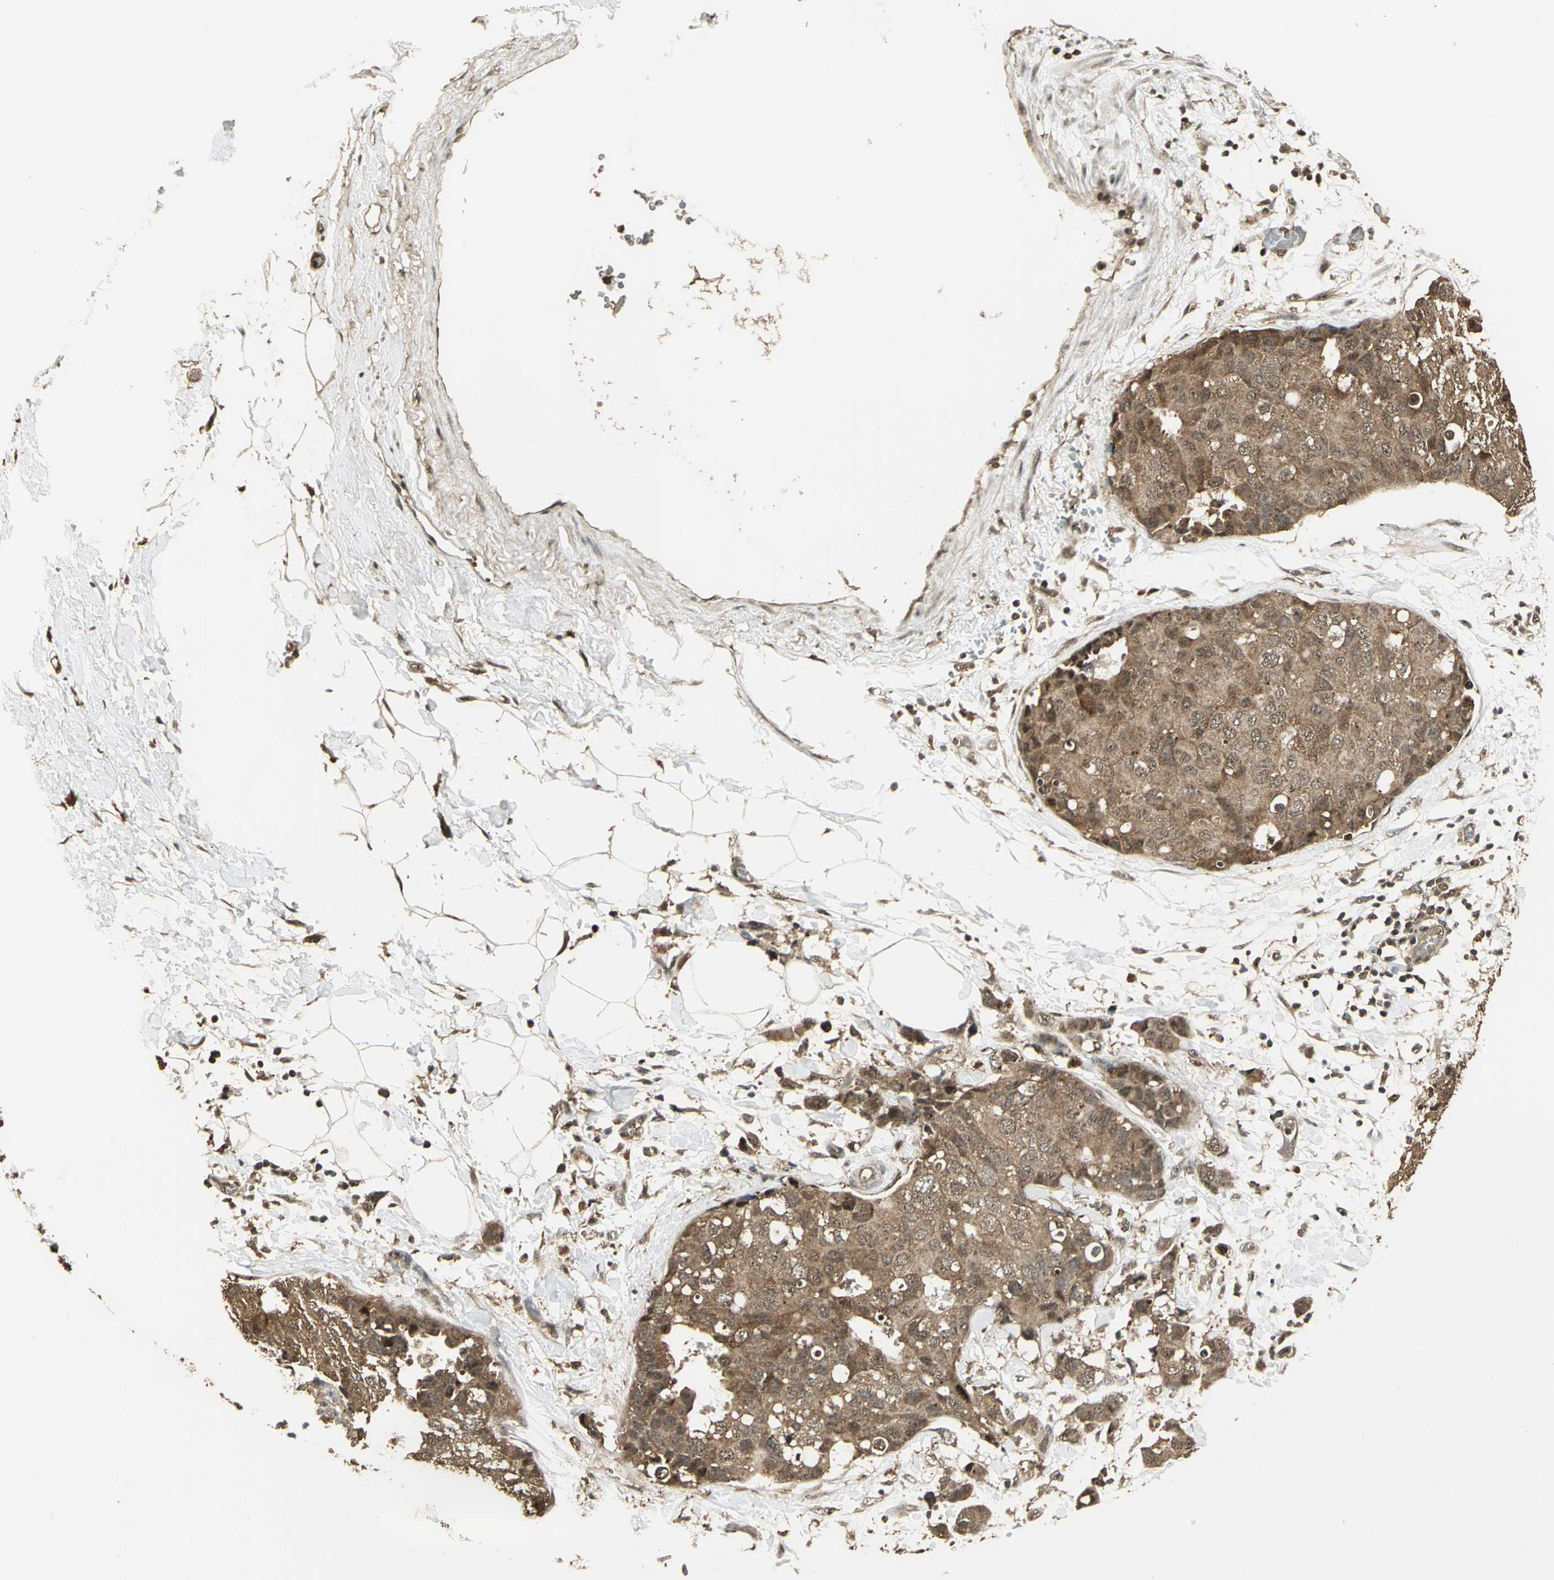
{"staining": {"intensity": "strong", "quantity": ">75%", "location": "cytoplasmic/membranous"}, "tissue": "breast cancer", "cell_type": "Tumor cells", "image_type": "cancer", "snomed": [{"axis": "morphology", "description": "Lobular carcinoma"}, {"axis": "topography", "description": "Breast"}], "caption": "Human breast cancer stained with a brown dye demonstrates strong cytoplasmic/membranous positive expression in about >75% of tumor cells.", "gene": "UCHL5", "patient": {"sex": "female", "age": 64}}